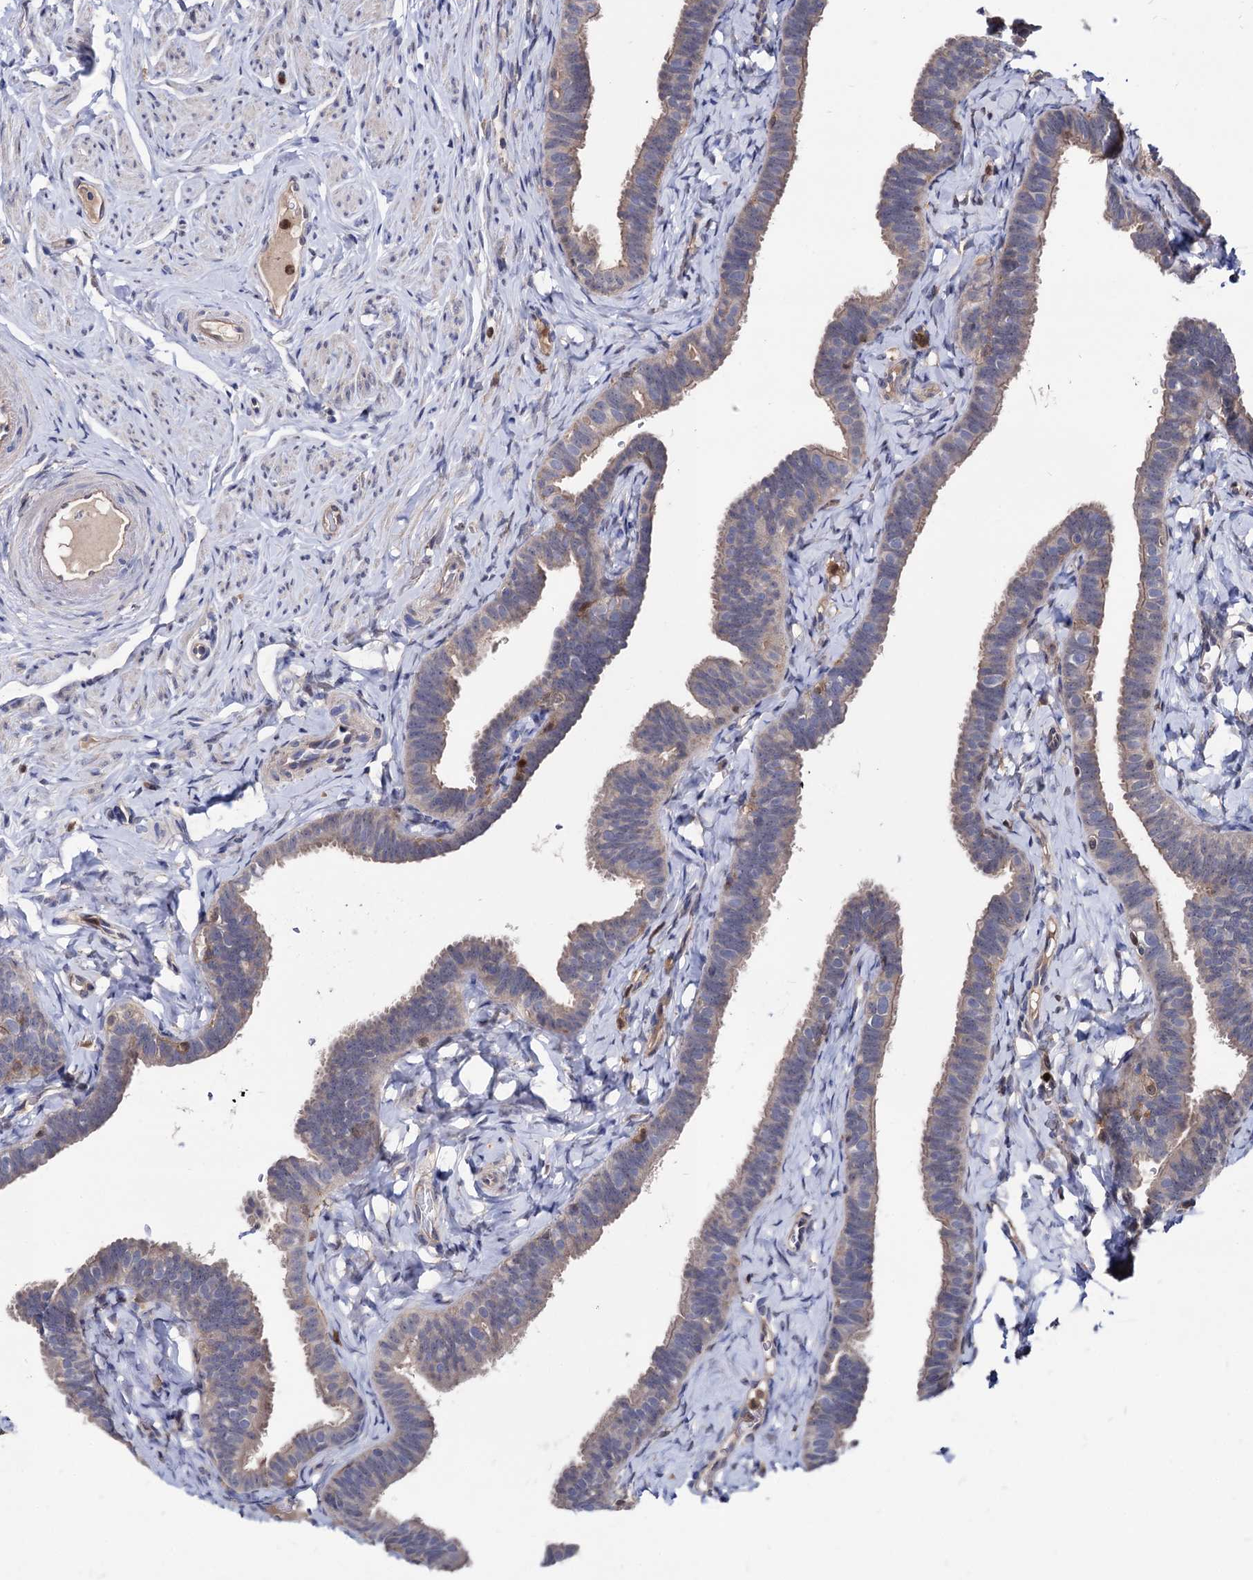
{"staining": {"intensity": "weak", "quantity": "25%-75%", "location": "cytoplasmic/membranous"}, "tissue": "fallopian tube", "cell_type": "Glandular cells", "image_type": "normal", "snomed": [{"axis": "morphology", "description": "Normal tissue, NOS"}, {"axis": "topography", "description": "Fallopian tube"}], "caption": "This histopathology image displays immunohistochemistry (IHC) staining of unremarkable human fallopian tube, with low weak cytoplasmic/membranous staining in about 25%-75% of glandular cells.", "gene": "CPPED1", "patient": {"sex": "female", "age": 65}}